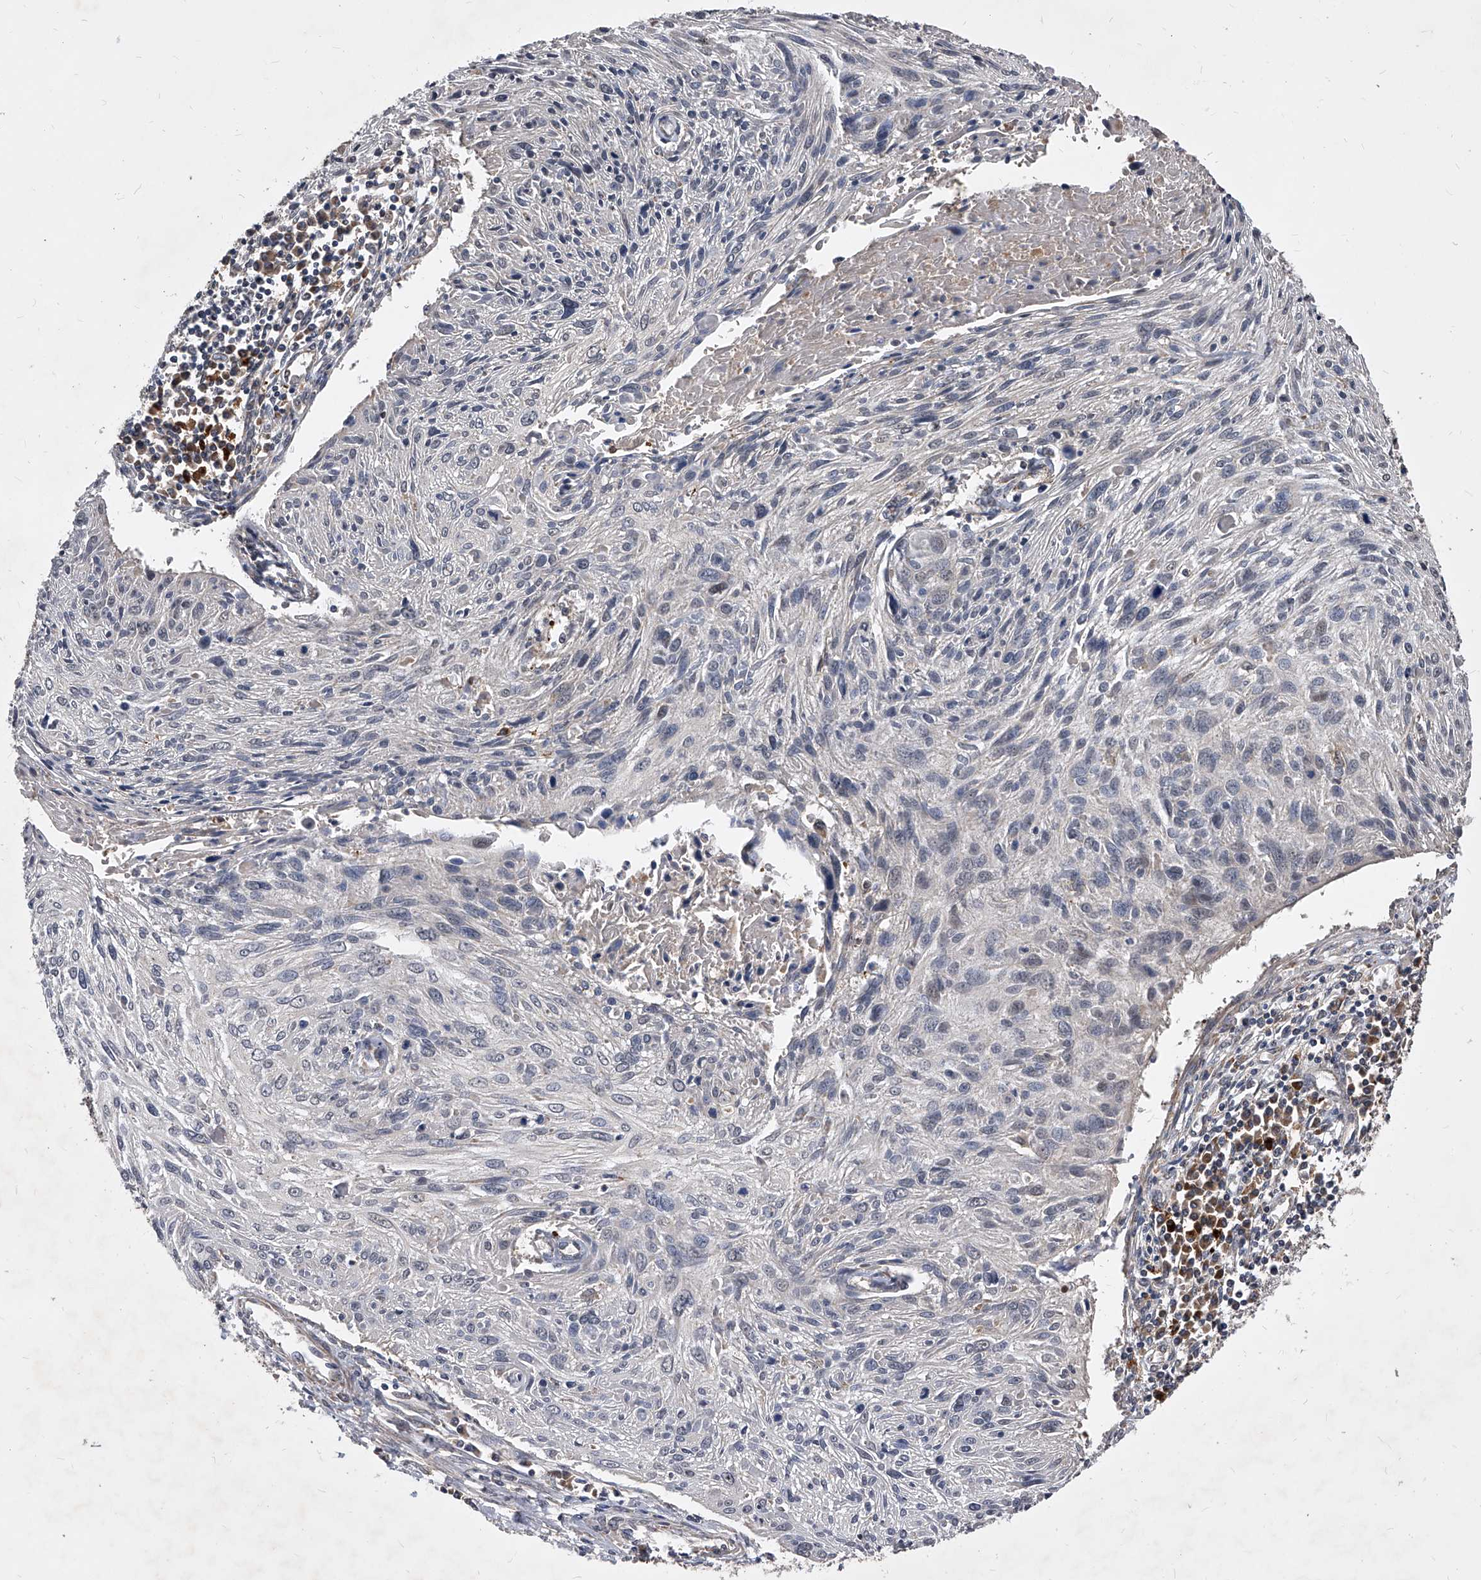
{"staining": {"intensity": "negative", "quantity": "none", "location": "none"}, "tissue": "cervical cancer", "cell_type": "Tumor cells", "image_type": "cancer", "snomed": [{"axis": "morphology", "description": "Squamous cell carcinoma, NOS"}, {"axis": "topography", "description": "Cervix"}], "caption": "There is no significant positivity in tumor cells of squamous cell carcinoma (cervical).", "gene": "SOBP", "patient": {"sex": "female", "age": 51}}